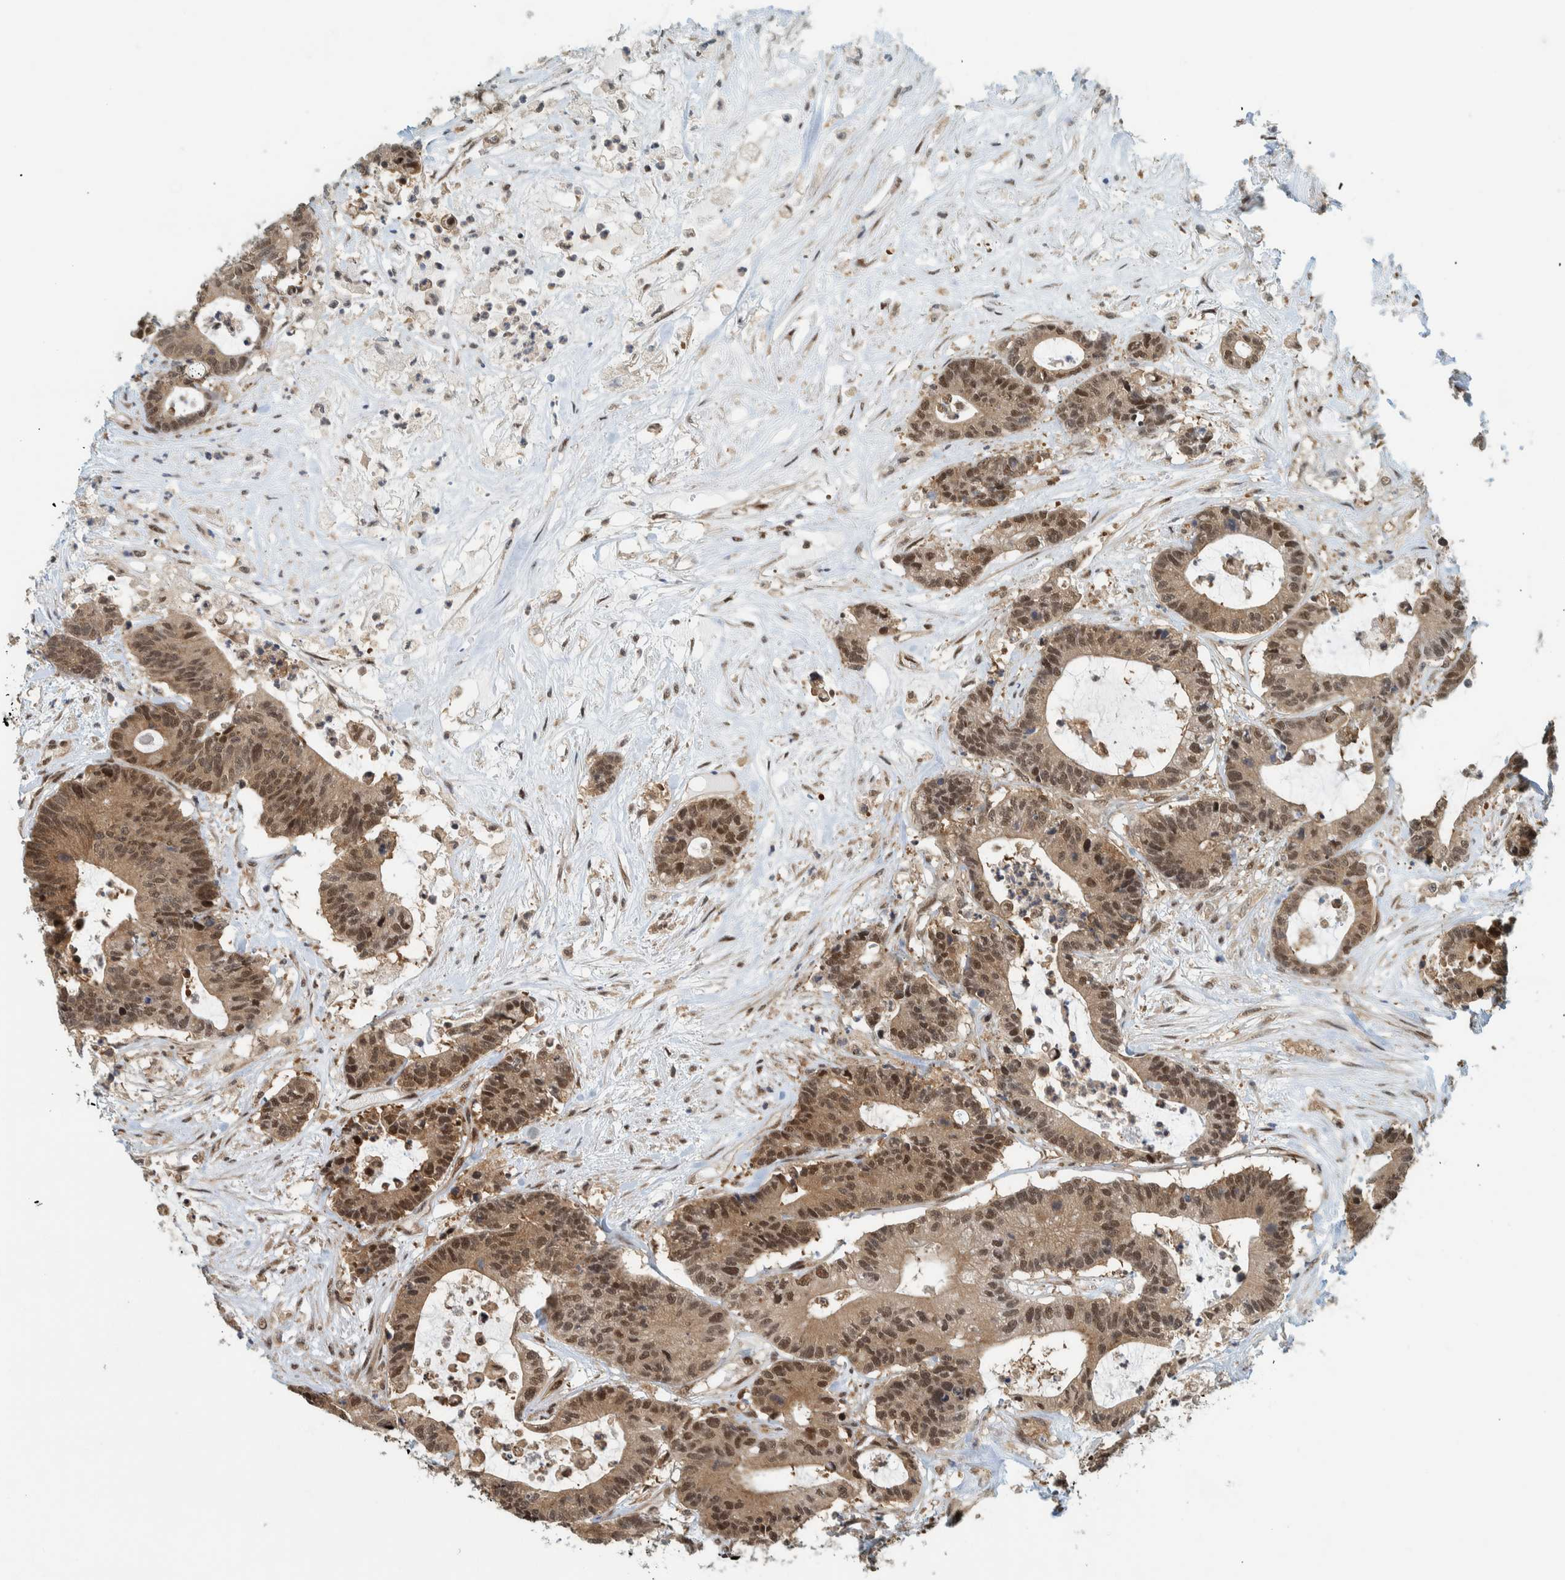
{"staining": {"intensity": "moderate", "quantity": ">75%", "location": "nuclear"}, "tissue": "colorectal cancer", "cell_type": "Tumor cells", "image_type": "cancer", "snomed": [{"axis": "morphology", "description": "Adenocarcinoma, NOS"}, {"axis": "topography", "description": "Colon"}], "caption": "Immunohistochemistry histopathology image of neoplastic tissue: colorectal adenocarcinoma stained using immunohistochemistry displays medium levels of moderate protein expression localized specifically in the nuclear of tumor cells, appearing as a nuclear brown color.", "gene": "COPS3", "patient": {"sex": "female", "age": 84}}